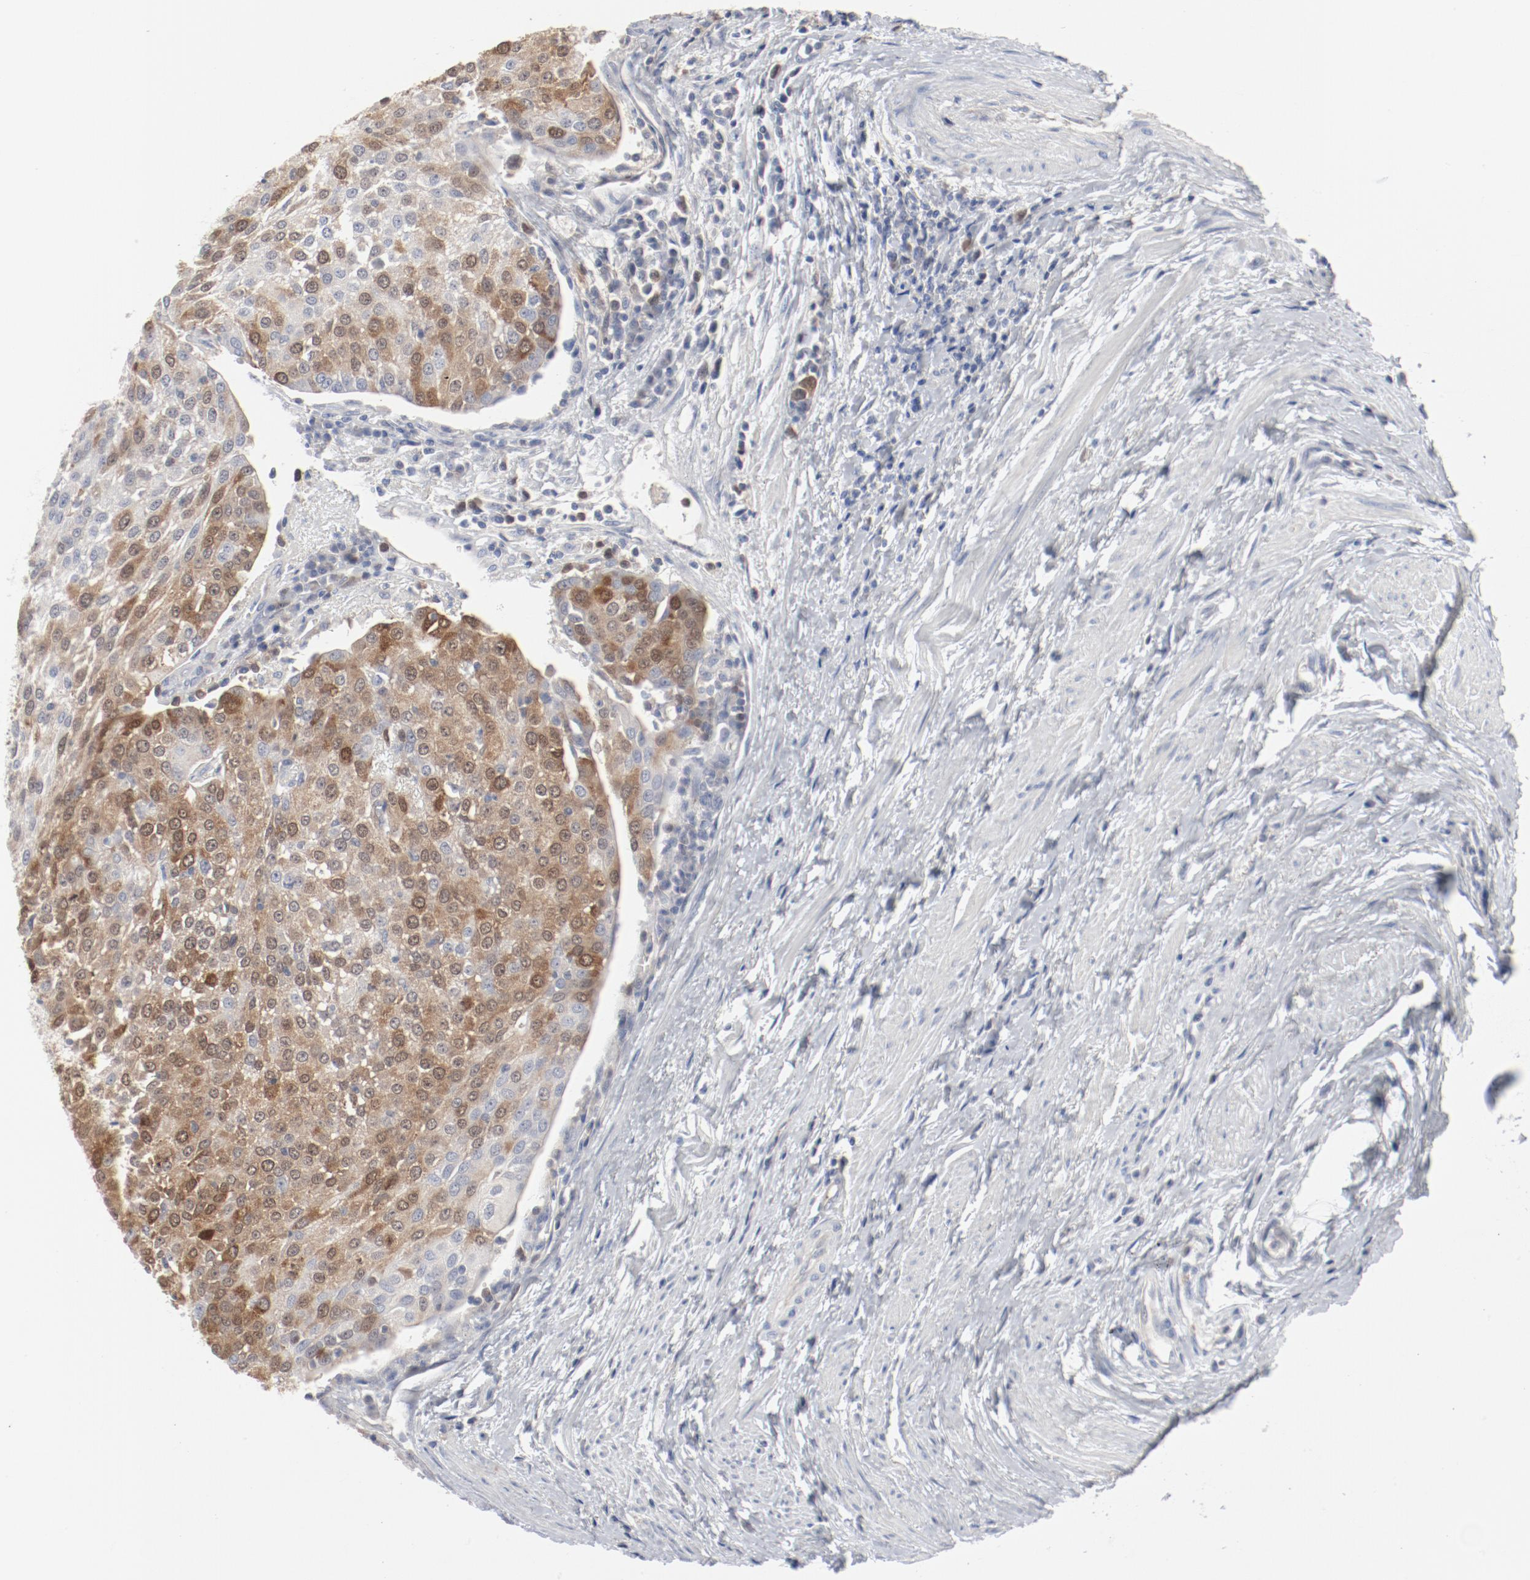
{"staining": {"intensity": "moderate", "quantity": ">75%", "location": "cytoplasmic/membranous,nuclear"}, "tissue": "urothelial cancer", "cell_type": "Tumor cells", "image_type": "cancer", "snomed": [{"axis": "morphology", "description": "Urothelial carcinoma, High grade"}, {"axis": "topography", "description": "Urinary bladder"}], "caption": "High-magnification brightfield microscopy of high-grade urothelial carcinoma stained with DAB (3,3'-diaminobenzidine) (brown) and counterstained with hematoxylin (blue). tumor cells exhibit moderate cytoplasmic/membranous and nuclear staining is identified in approximately>75% of cells.", "gene": "CDK1", "patient": {"sex": "female", "age": 85}}